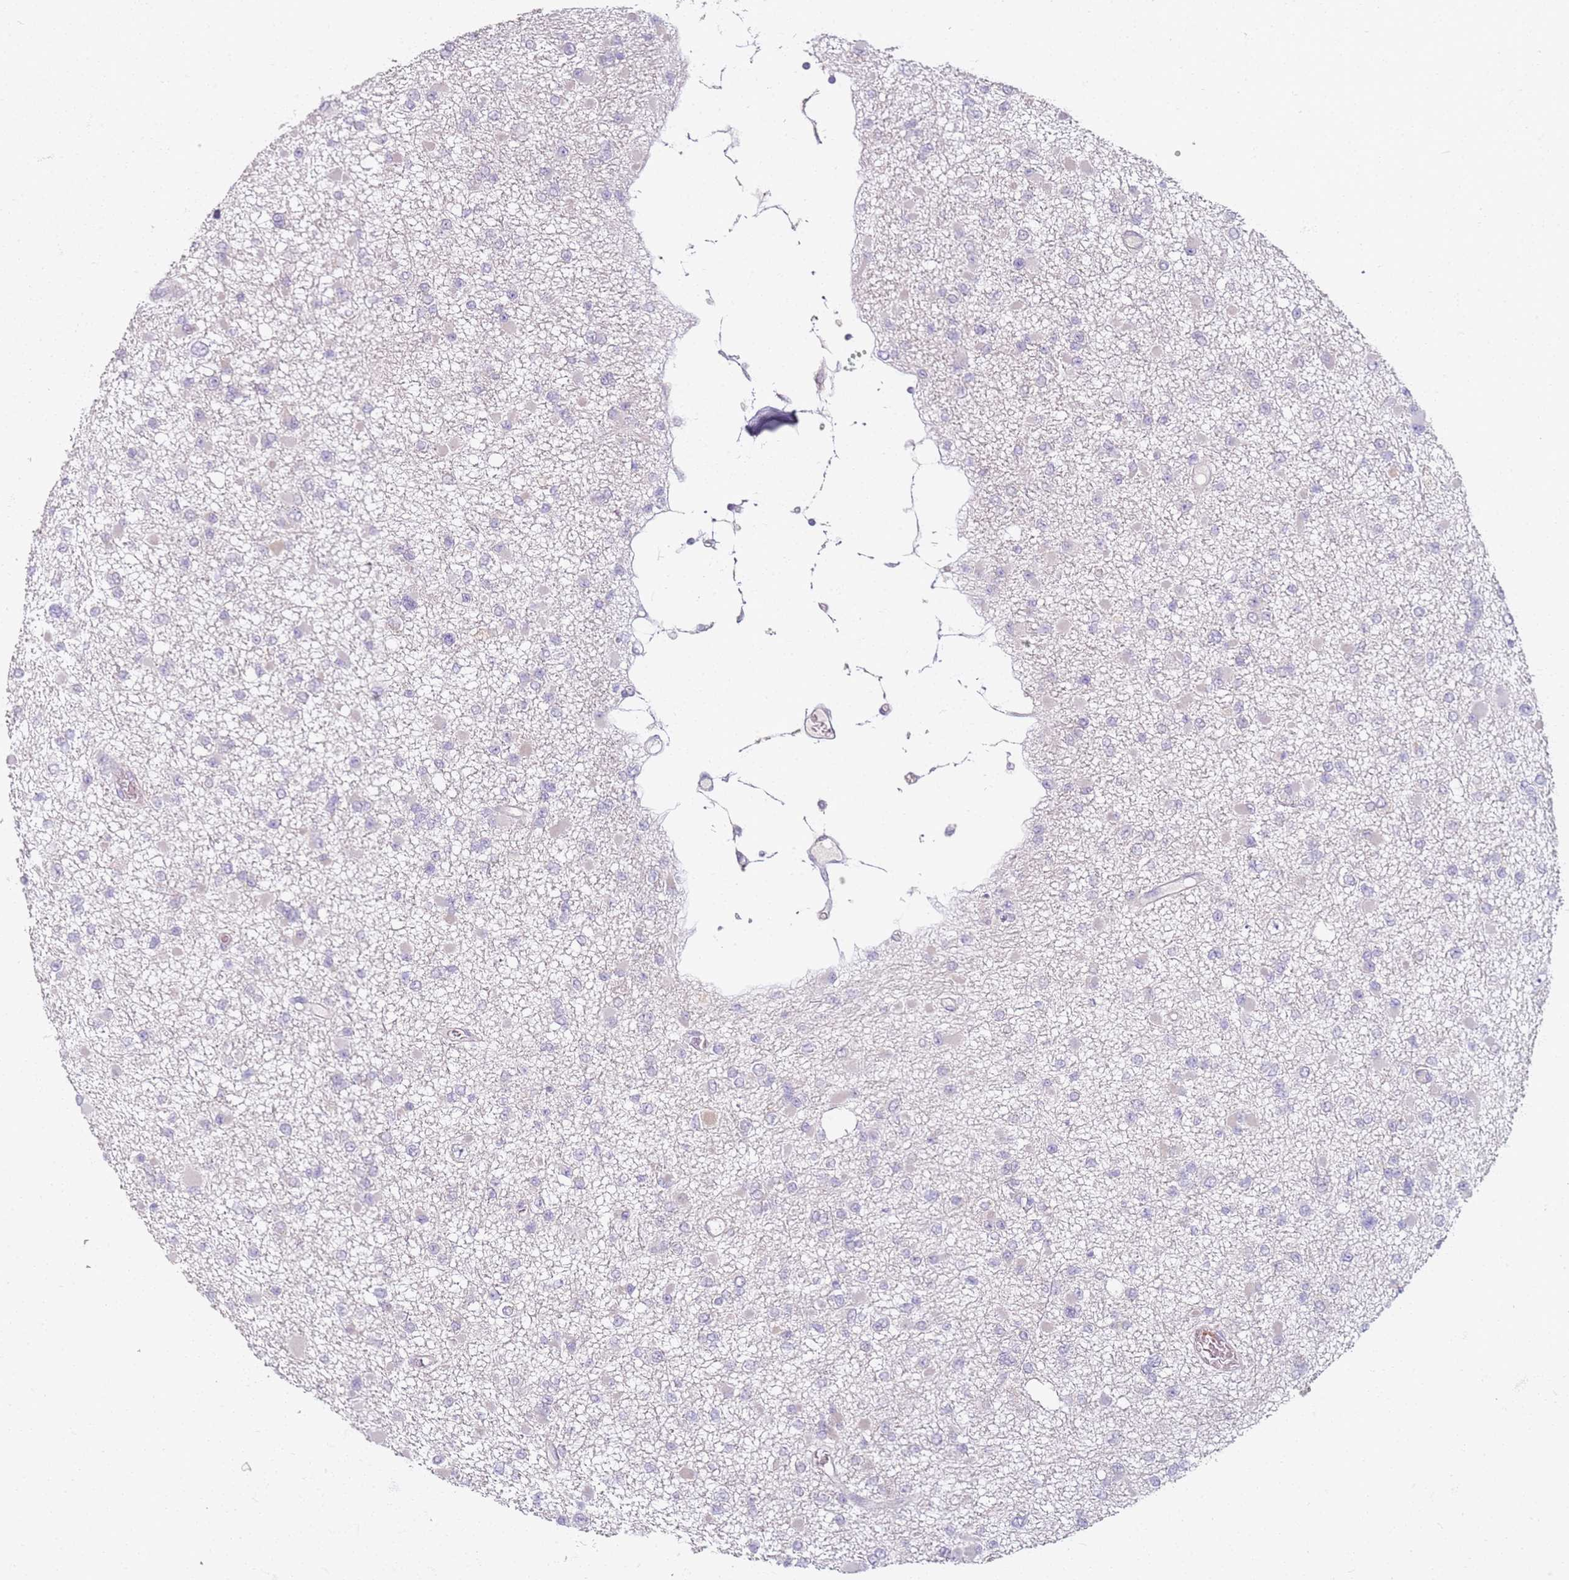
{"staining": {"intensity": "negative", "quantity": "none", "location": "none"}, "tissue": "glioma", "cell_type": "Tumor cells", "image_type": "cancer", "snomed": [{"axis": "morphology", "description": "Glioma, malignant, Low grade"}, {"axis": "topography", "description": "Brain"}], "caption": "A histopathology image of malignant glioma (low-grade) stained for a protein reveals no brown staining in tumor cells.", "gene": "CD40LG", "patient": {"sex": "female", "age": 22}}